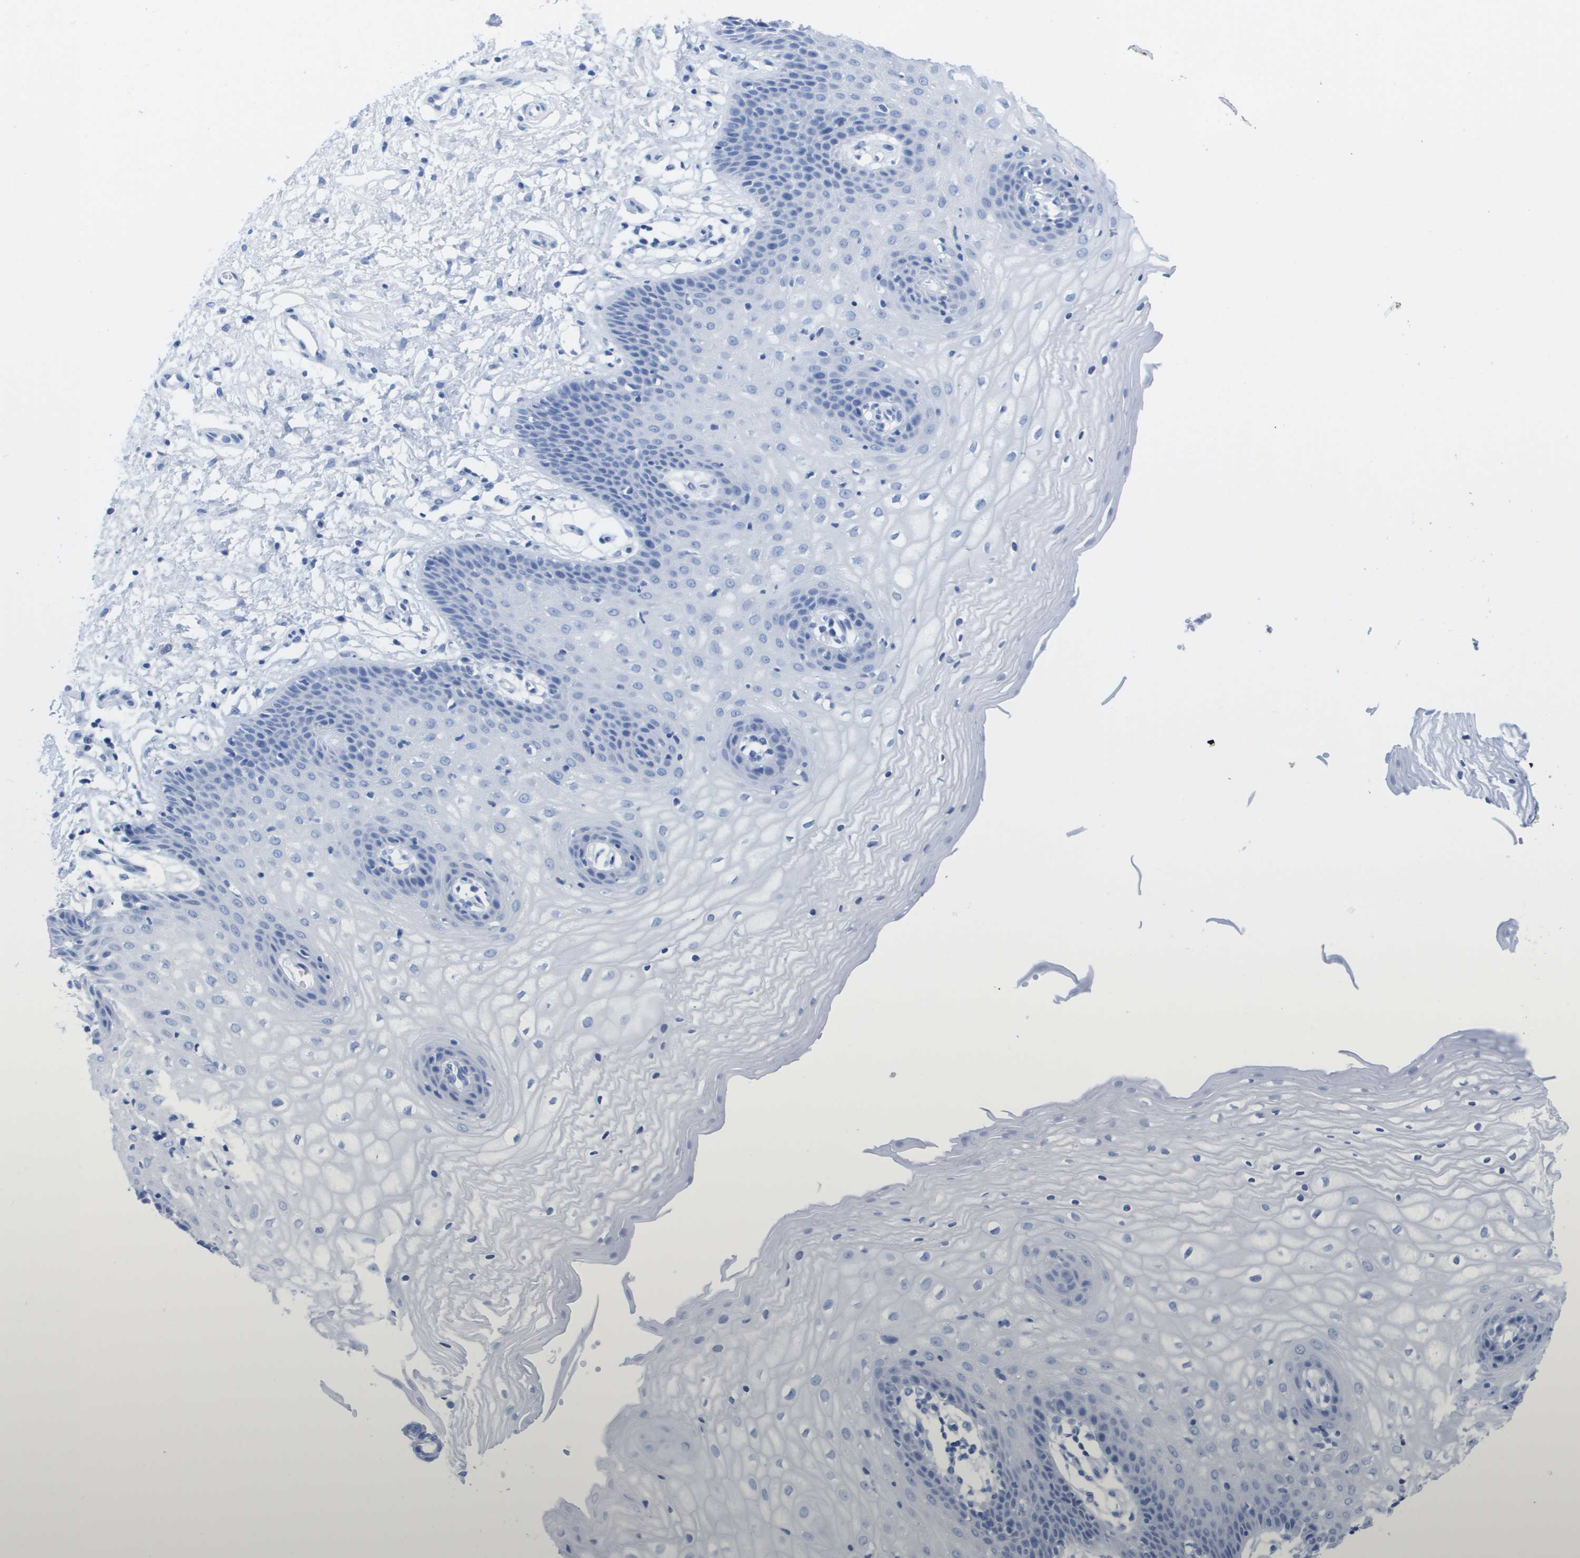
{"staining": {"intensity": "negative", "quantity": "none", "location": "none"}, "tissue": "vagina", "cell_type": "Squamous epithelial cells", "image_type": "normal", "snomed": [{"axis": "morphology", "description": "Normal tissue, NOS"}, {"axis": "topography", "description": "Vagina"}], "caption": "A high-resolution histopathology image shows IHC staining of normal vagina, which demonstrates no significant expression in squamous epithelial cells.", "gene": "KCNA3", "patient": {"sex": "female", "age": 34}}